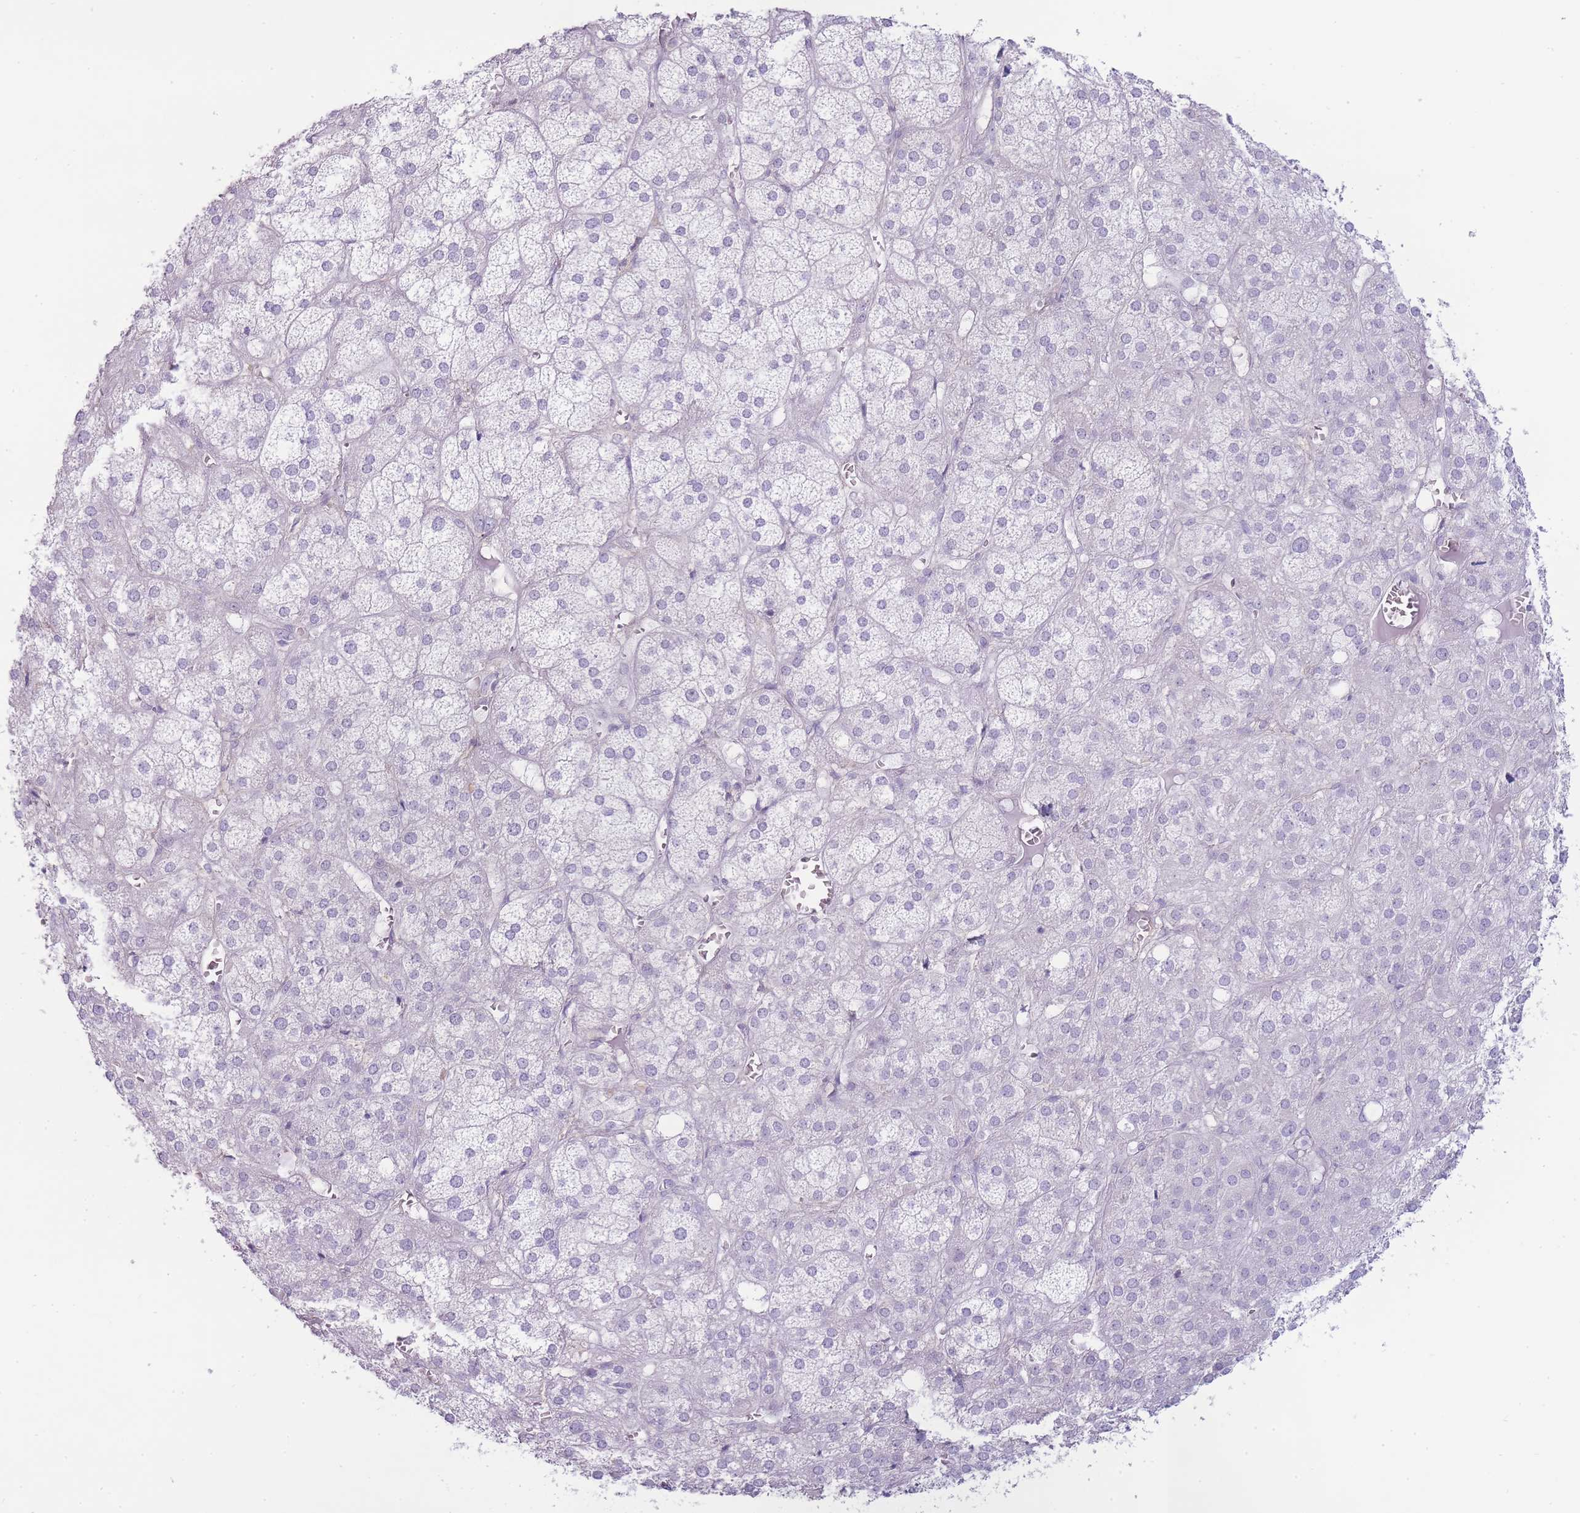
{"staining": {"intensity": "negative", "quantity": "none", "location": "none"}, "tissue": "adrenal gland", "cell_type": "Glandular cells", "image_type": "normal", "snomed": [{"axis": "morphology", "description": "Normal tissue, NOS"}, {"axis": "topography", "description": "Adrenal gland"}], "caption": "Immunohistochemistry photomicrograph of normal human adrenal gland stained for a protein (brown), which exhibits no expression in glandular cells.", "gene": "UTP14A", "patient": {"sex": "female", "age": 61}}